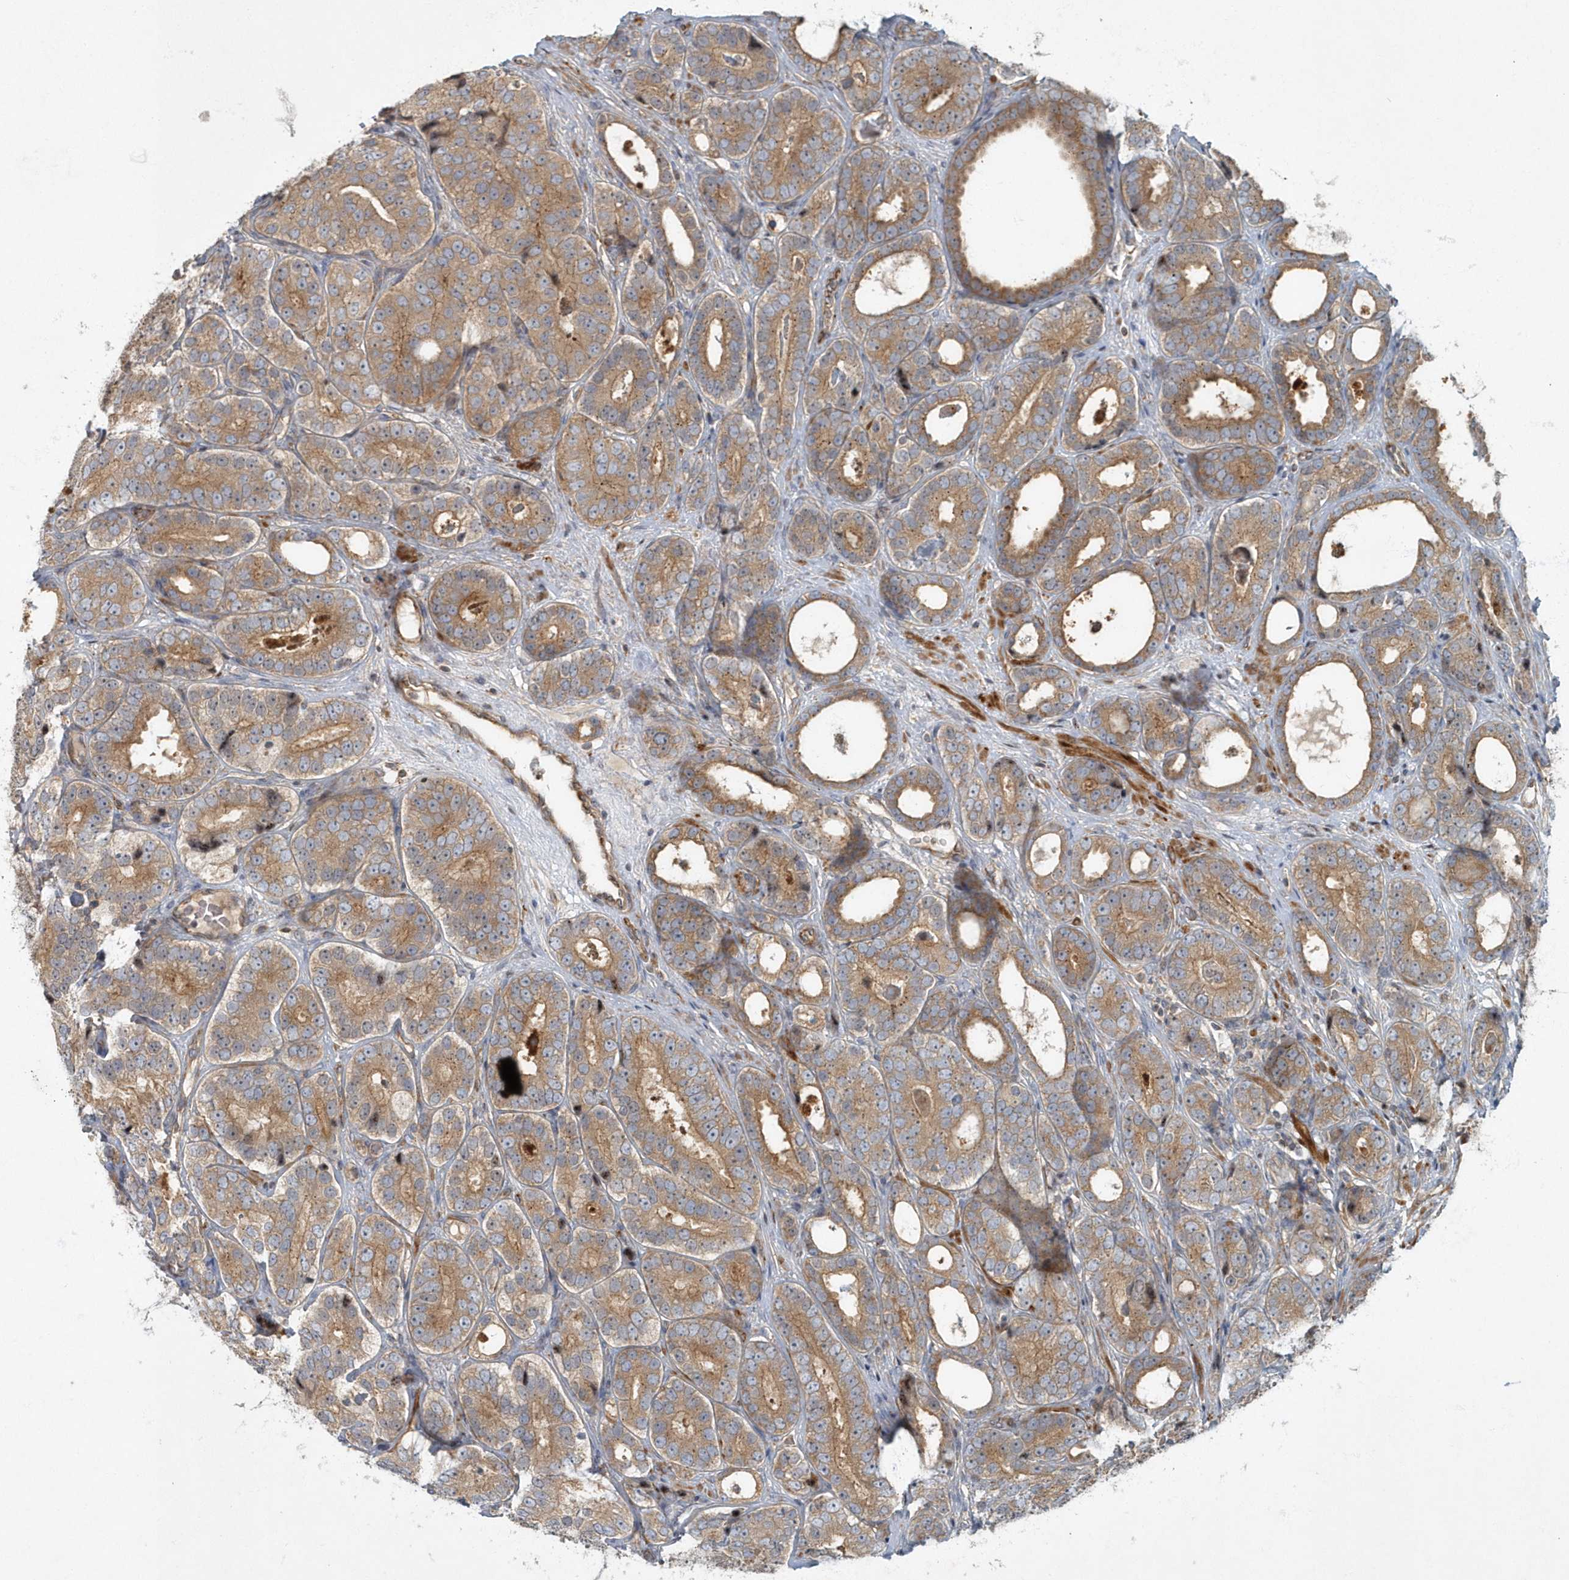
{"staining": {"intensity": "moderate", "quantity": ">75%", "location": "cytoplasmic/membranous"}, "tissue": "prostate cancer", "cell_type": "Tumor cells", "image_type": "cancer", "snomed": [{"axis": "morphology", "description": "Adenocarcinoma, High grade"}, {"axis": "topography", "description": "Prostate"}], "caption": "Immunohistochemical staining of prostate adenocarcinoma (high-grade) shows medium levels of moderate cytoplasmic/membranous positivity in approximately >75% of tumor cells.", "gene": "ARHGEF38", "patient": {"sex": "male", "age": 56}}